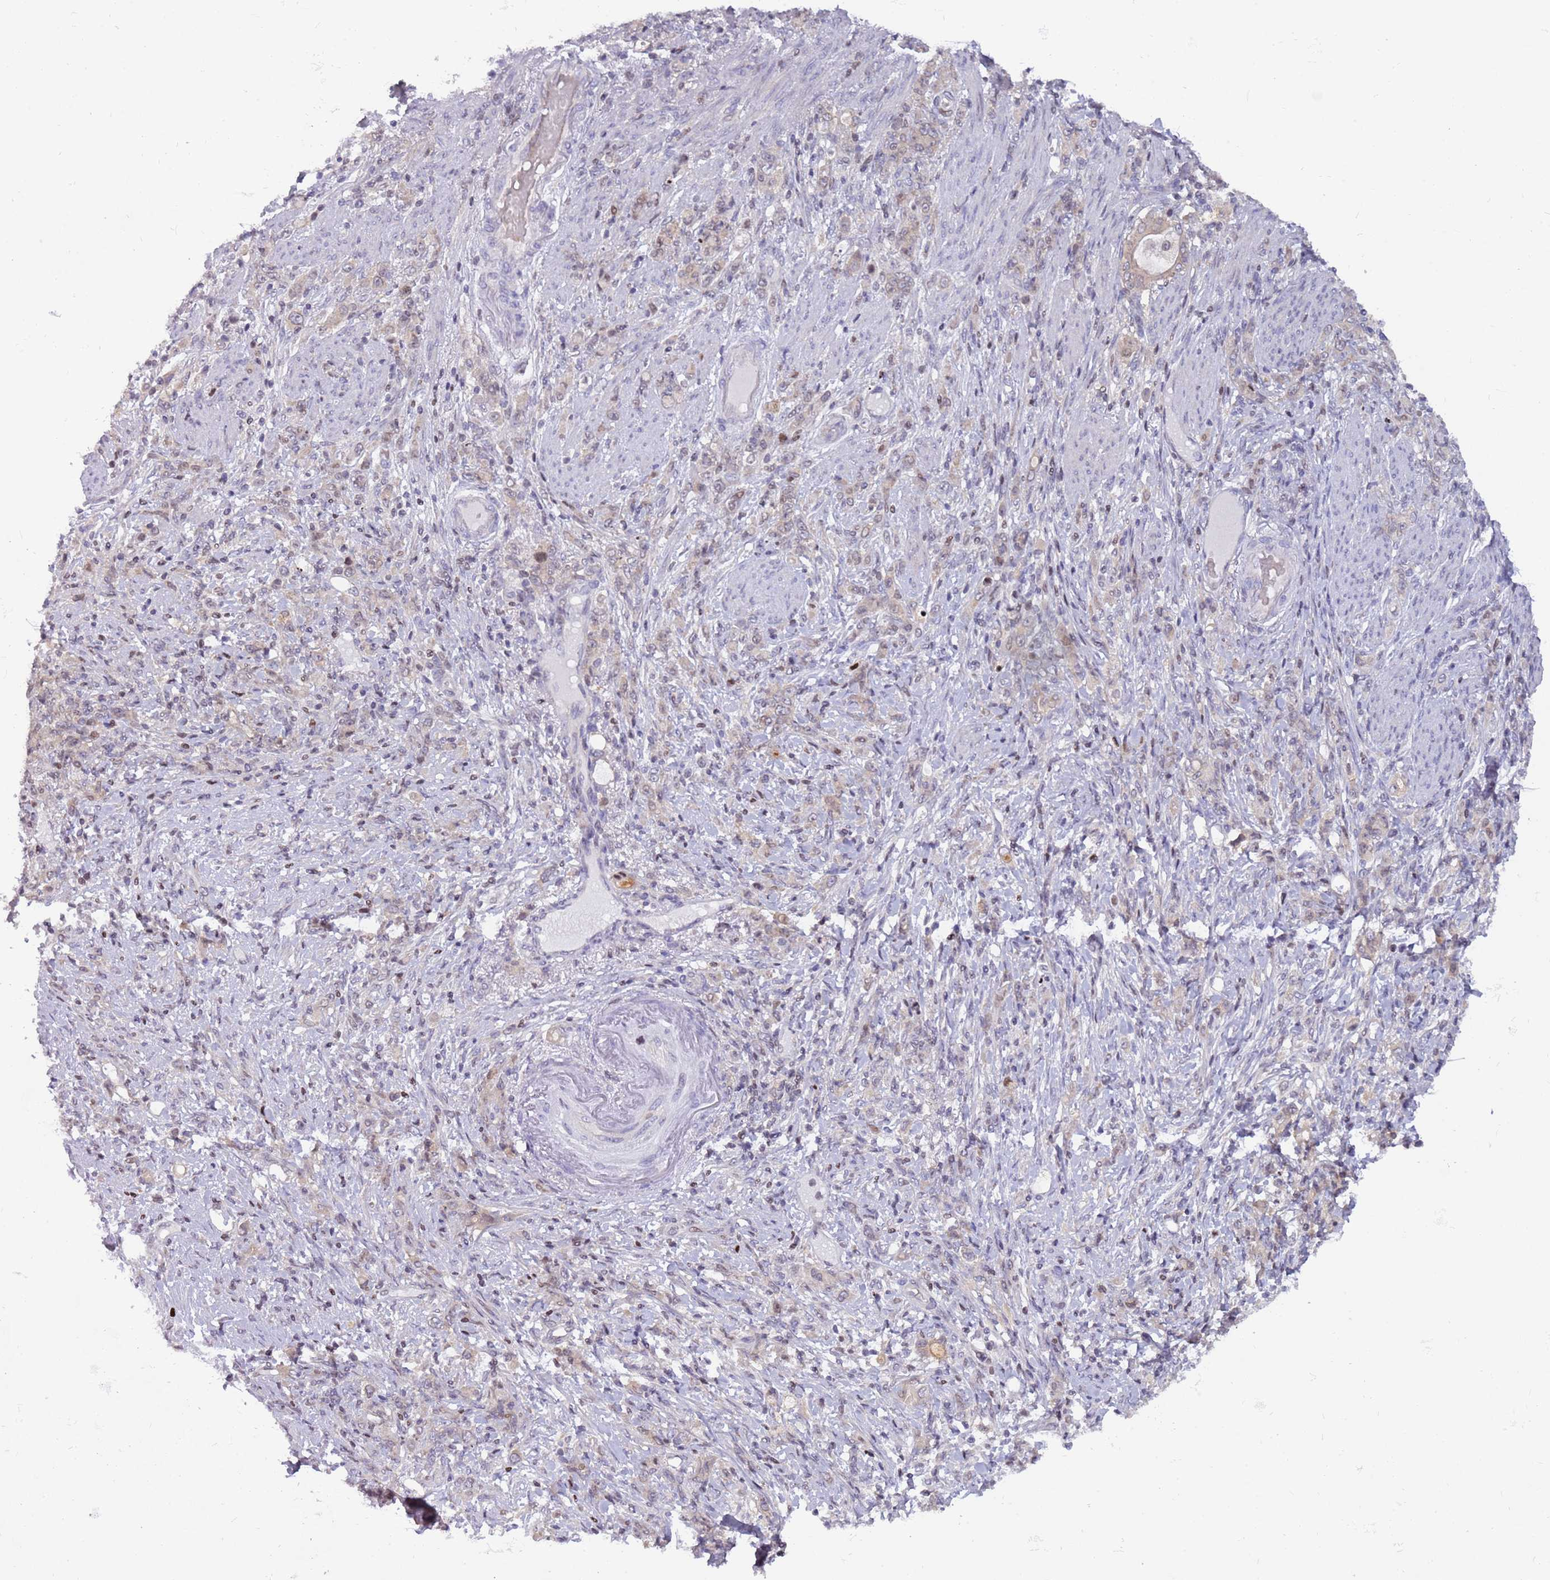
{"staining": {"intensity": "weak", "quantity": "<25%", "location": "cytoplasmic/membranous"}, "tissue": "stomach cancer", "cell_type": "Tumor cells", "image_type": "cancer", "snomed": [{"axis": "morphology", "description": "Normal tissue, NOS"}, {"axis": "morphology", "description": "Adenocarcinoma, NOS"}, {"axis": "topography", "description": "Stomach"}], "caption": "Image shows no significant protein positivity in tumor cells of stomach cancer (adenocarcinoma). Nuclei are stained in blue.", "gene": "ARHGEF5", "patient": {"sex": "female", "age": 79}}